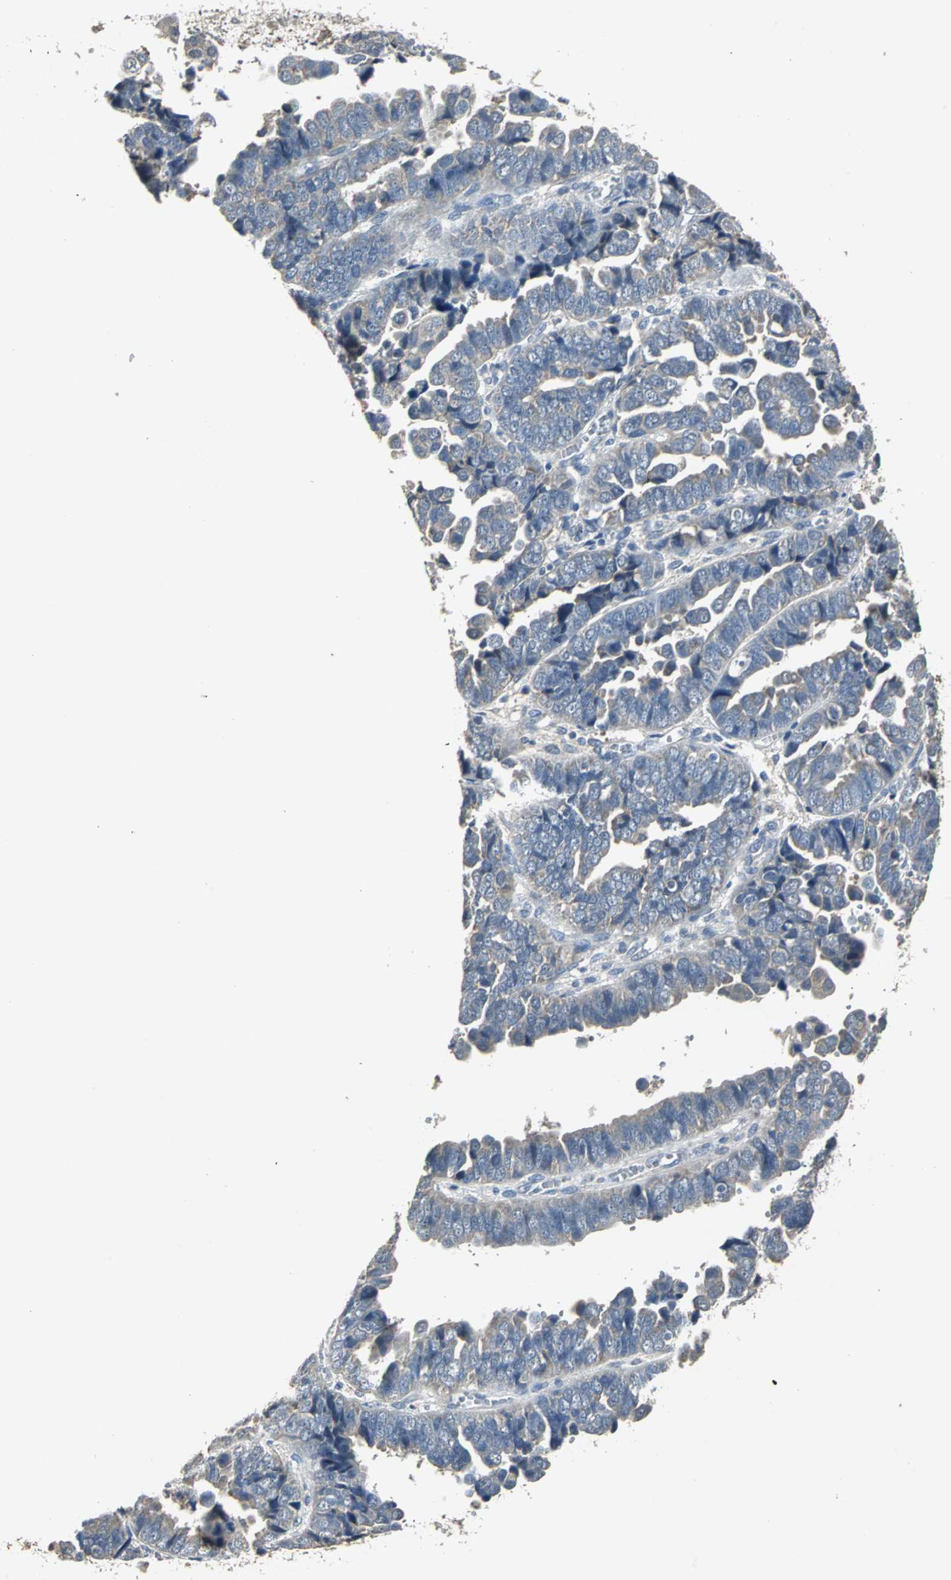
{"staining": {"intensity": "weak", "quantity": ">75%", "location": "cytoplasmic/membranous"}, "tissue": "endometrial cancer", "cell_type": "Tumor cells", "image_type": "cancer", "snomed": [{"axis": "morphology", "description": "Adenocarcinoma, NOS"}, {"axis": "topography", "description": "Endometrium"}], "caption": "Immunohistochemistry (IHC) photomicrograph of neoplastic tissue: human endometrial adenocarcinoma stained using immunohistochemistry reveals low levels of weak protein expression localized specifically in the cytoplasmic/membranous of tumor cells, appearing as a cytoplasmic/membranous brown color.", "gene": "OCLN", "patient": {"sex": "female", "age": 75}}